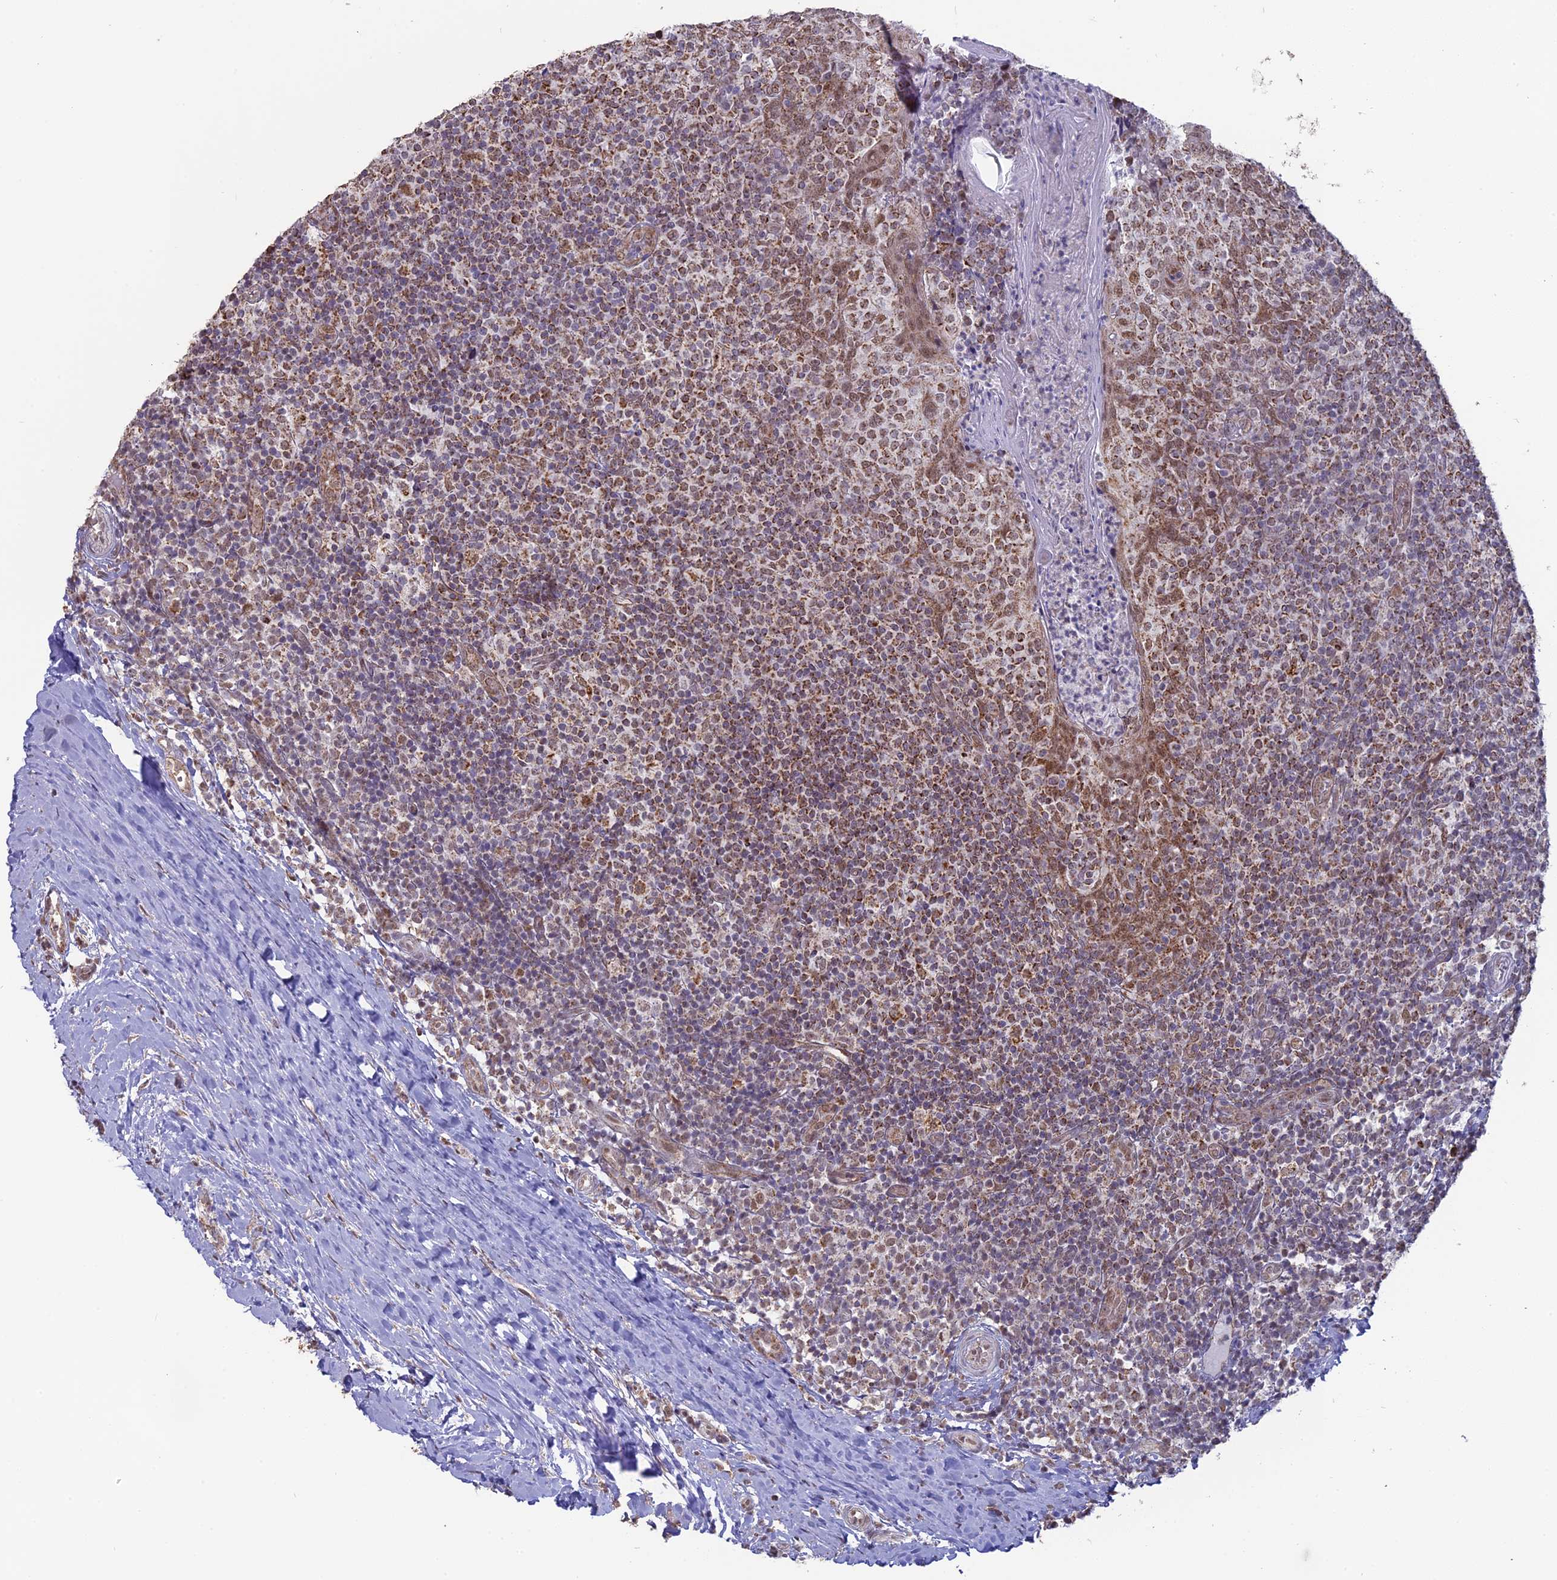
{"staining": {"intensity": "moderate", "quantity": ">75%", "location": "cytoplasmic/membranous"}, "tissue": "tonsil", "cell_type": "Germinal center cells", "image_type": "normal", "snomed": [{"axis": "morphology", "description": "Normal tissue, NOS"}, {"axis": "topography", "description": "Tonsil"}], "caption": "Benign tonsil displays moderate cytoplasmic/membranous positivity in about >75% of germinal center cells, visualized by immunohistochemistry. The protein is stained brown, and the nuclei are stained in blue (DAB (3,3'-diaminobenzidine) IHC with brightfield microscopy, high magnification).", "gene": "ARHGAP40", "patient": {"sex": "female", "age": 19}}